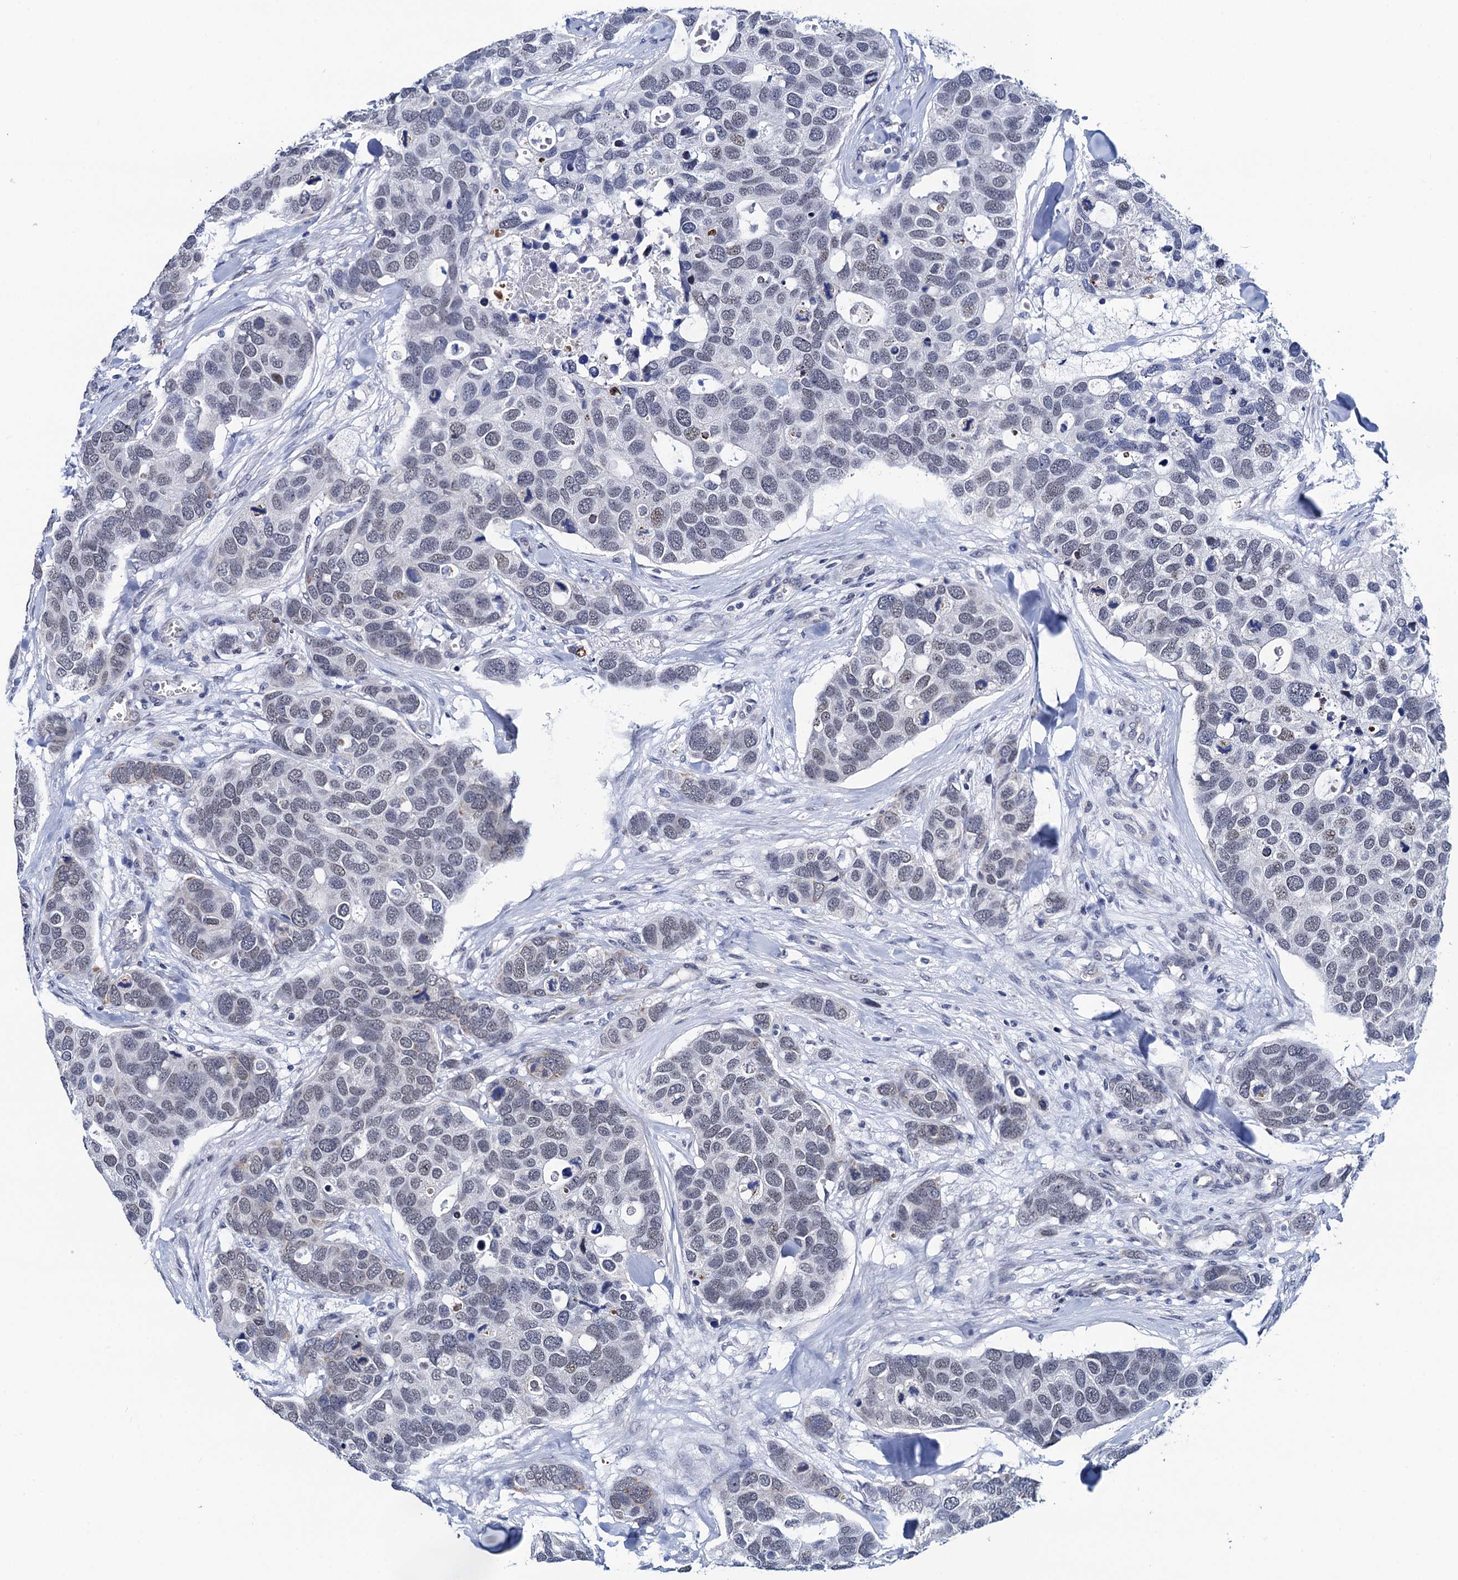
{"staining": {"intensity": "negative", "quantity": "none", "location": "none"}, "tissue": "breast cancer", "cell_type": "Tumor cells", "image_type": "cancer", "snomed": [{"axis": "morphology", "description": "Duct carcinoma"}, {"axis": "topography", "description": "Breast"}], "caption": "Breast cancer stained for a protein using immunohistochemistry displays no staining tumor cells.", "gene": "C16orf87", "patient": {"sex": "female", "age": 83}}